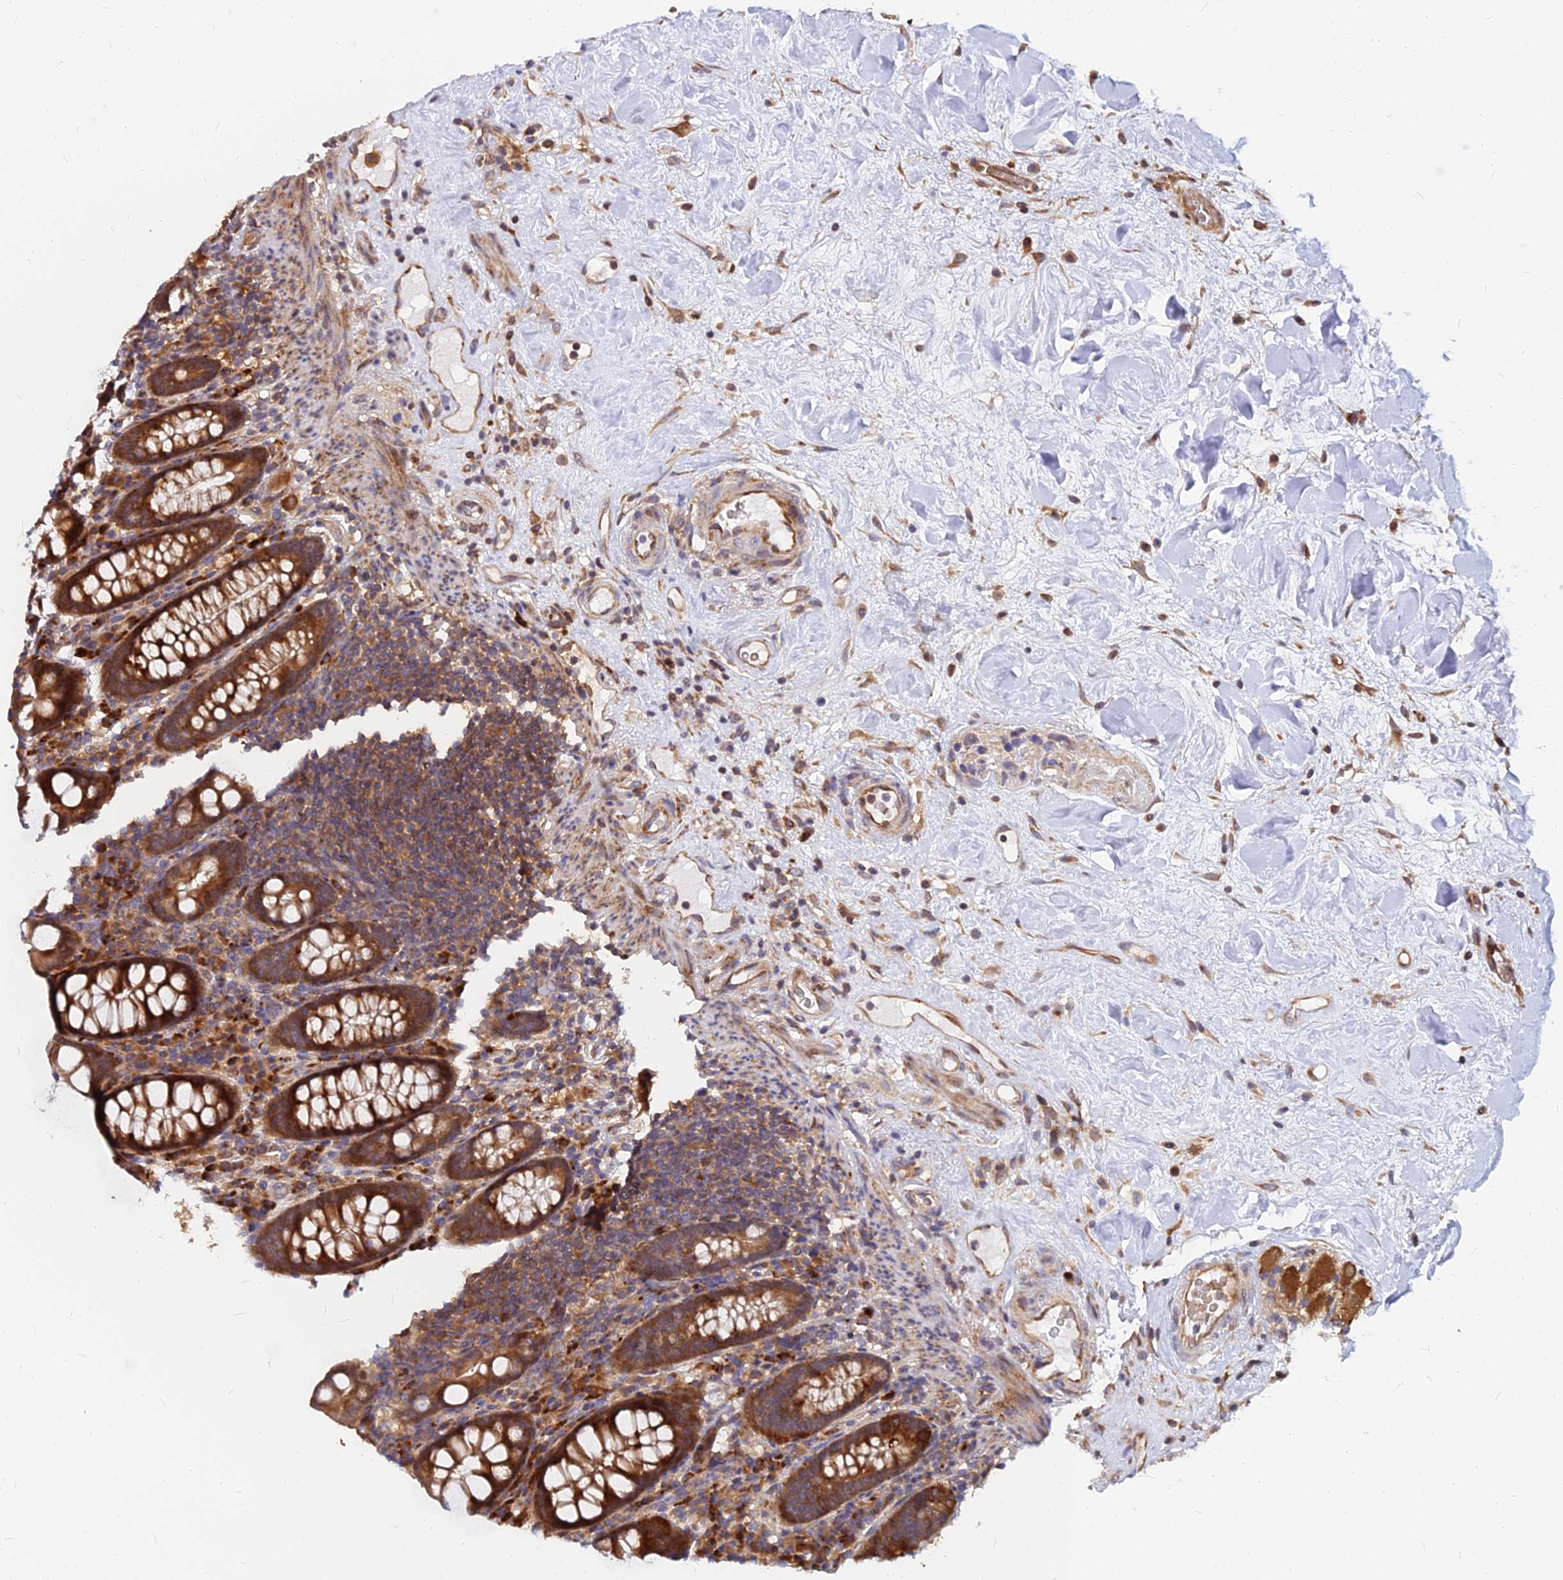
{"staining": {"intensity": "moderate", "quantity": ">75%", "location": "cytoplasmic/membranous"}, "tissue": "colon", "cell_type": "Endothelial cells", "image_type": "normal", "snomed": [{"axis": "morphology", "description": "Normal tissue, NOS"}, {"axis": "topography", "description": "Colon"}], "caption": "An IHC image of benign tissue is shown. Protein staining in brown highlights moderate cytoplasmic/membranous positivity in colon within endothelial cells. Nuclei are stained in blue.", "gene": "CCT6A", "patient": {"sex": "female", "age": 79}}